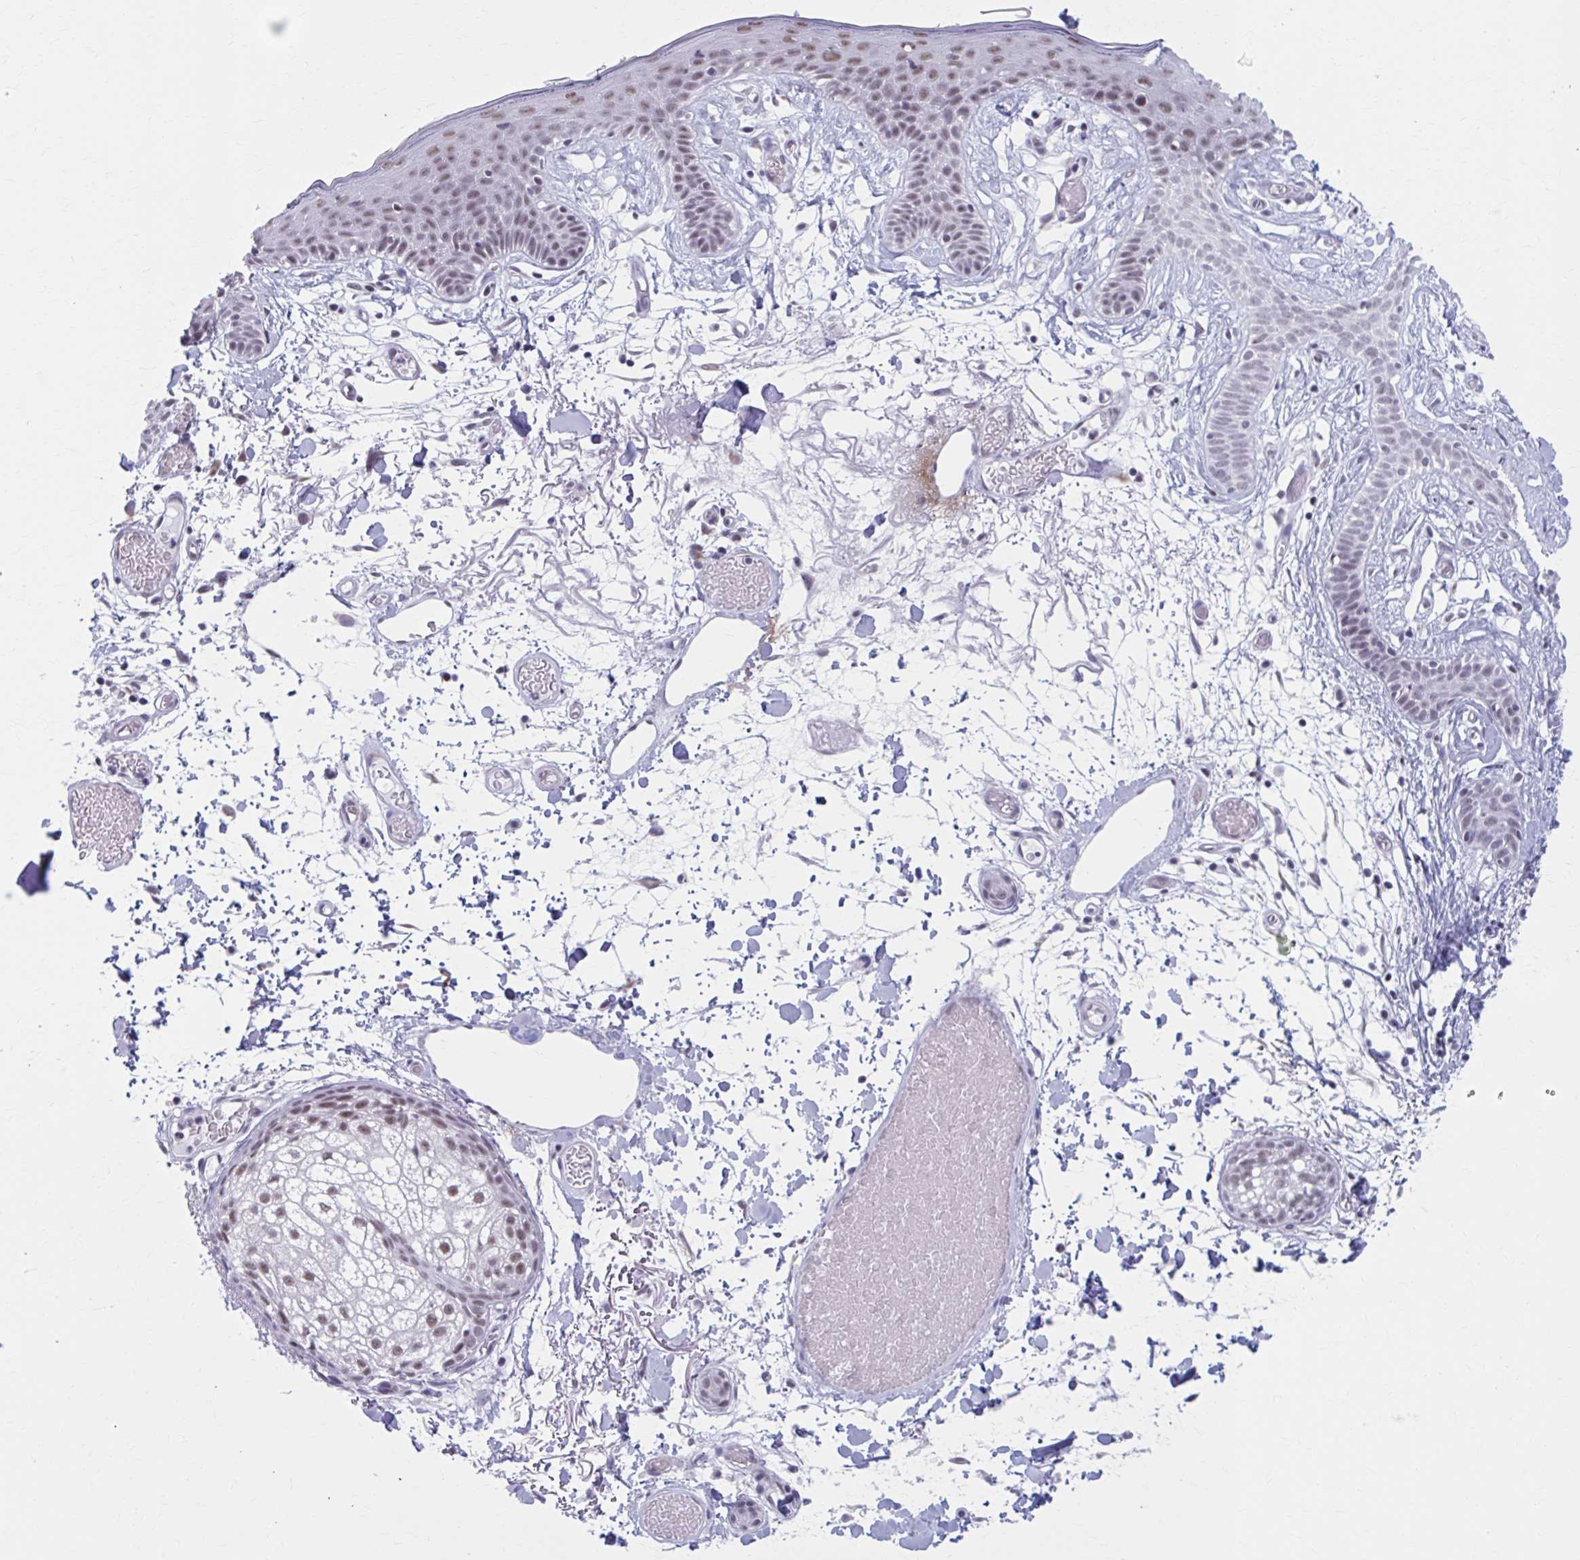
{"staining": {"intensity": "weak", "quantity": ">75%", "location": "nuclear"}, "tissue": "skin", "cell_type": "Fibroblasts", "image_type": "normal", "snomed": [{"axis": "morphology", "description": "Normal tissue, NOS"}, {"axis": "topography", "description": "Skin"}], "caption": "Protein staining of normal skin shows weak nuclear staining in about >75% of fibroblasts. (DAB = brown stain, brightfield microscopy at high magnification).", "gene": "CCDC105", "patient": {"sex": "male", "age": 79}}